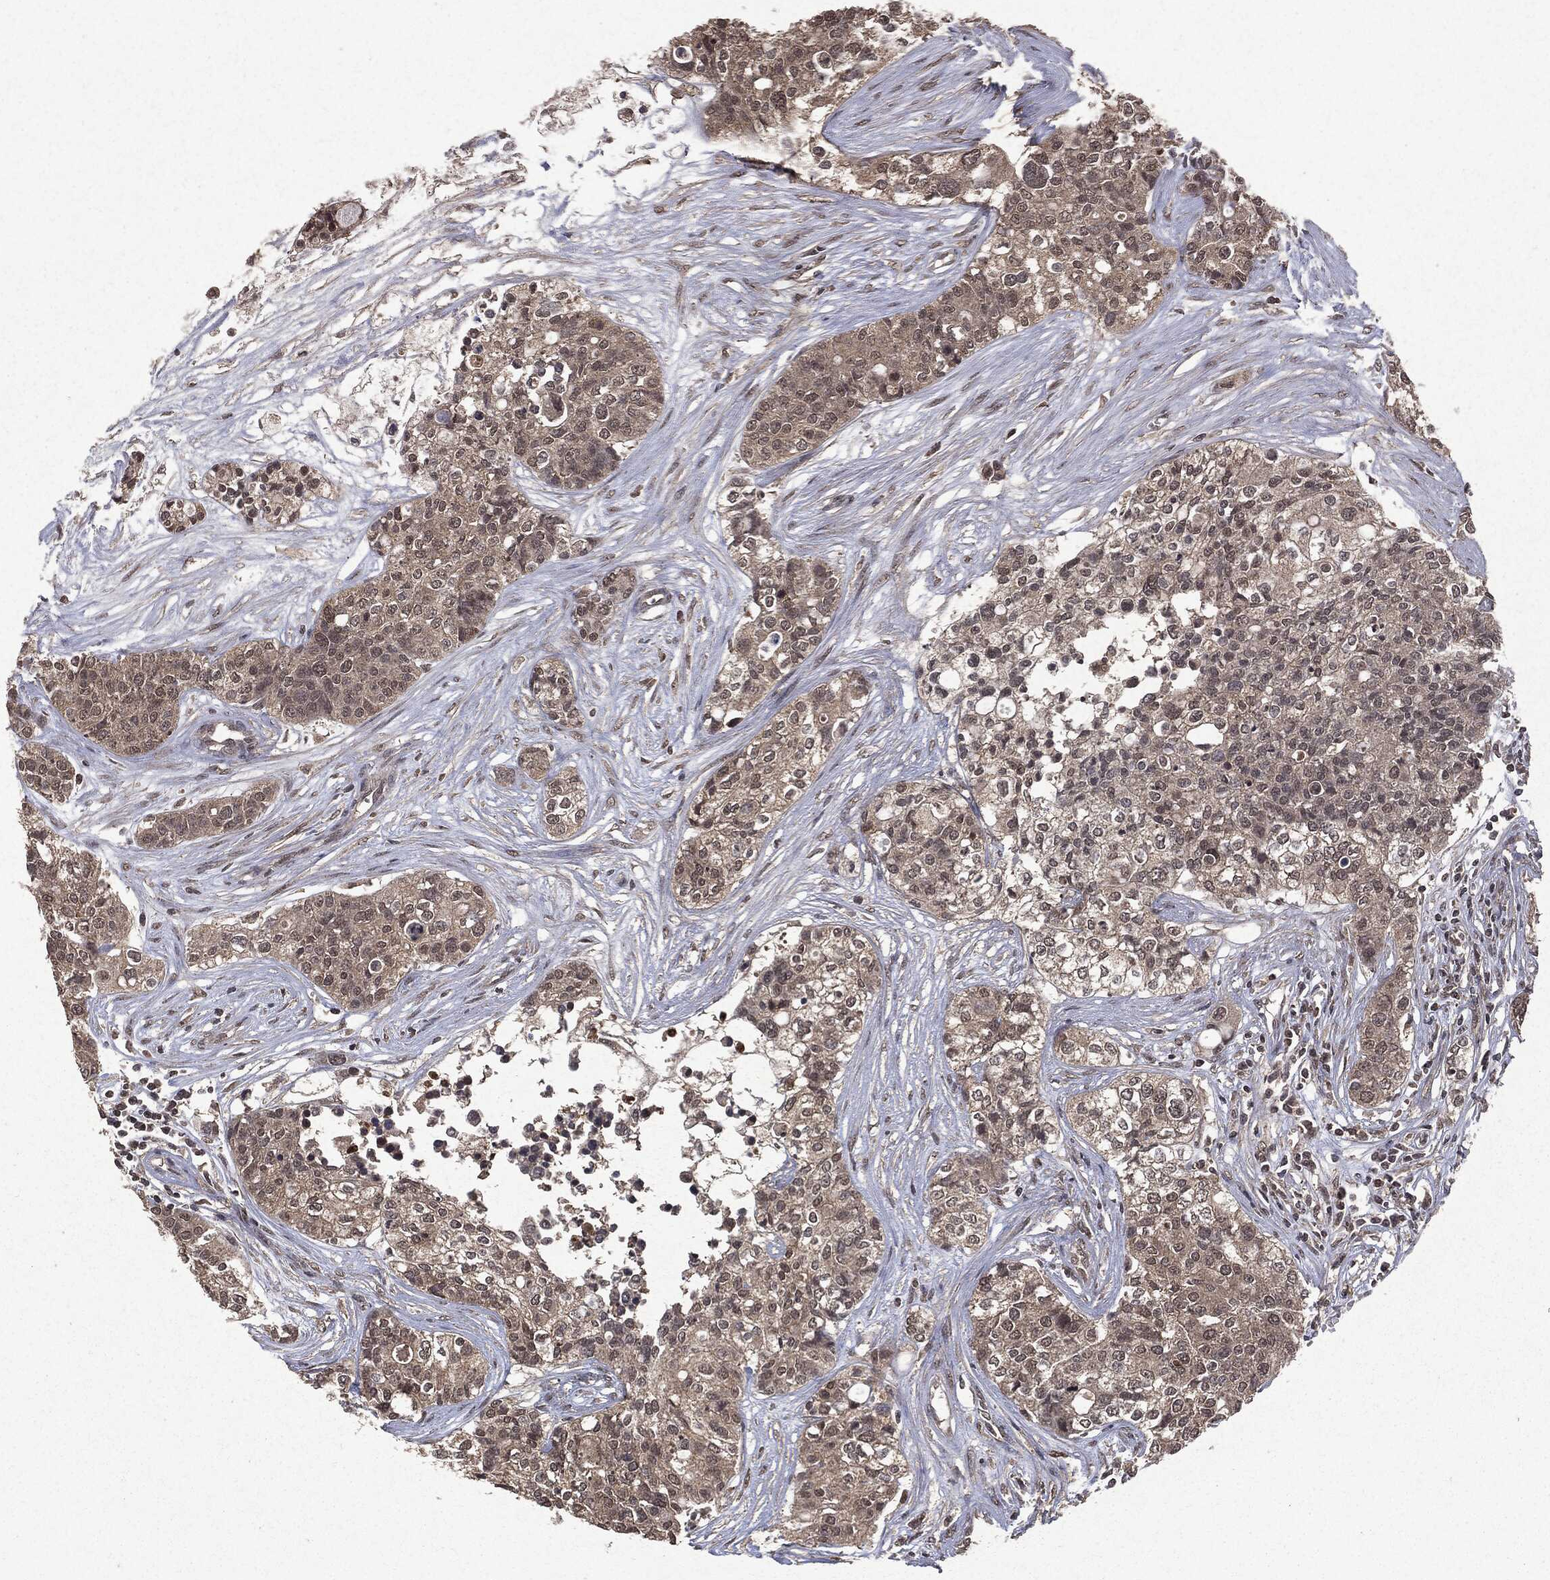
{"staining": {"intensity": "weak", "quantity": "25%-75%", "location": "cytoplasmic/membranous"}, "tissue": "carcinoid", "cell_type": "Tumor cells", "image_type": "cancer", "snomed": [{"axis": "morphology", "description": "Carcinoid, malignant, NOS"}, {"axis": "topography", "description": "Colon"}], "caption": "Immunohistochemistry image of neoplastic tissue: malignant carcinoid stained using IHC exhibits low levels of weak protein expression localized specifically in the cytoplasmic/membranous of tumor cells, appearing as a cytoplasmic/membranous brown color.", "gene": "PEBP1", "patient": {"sex": "male", "age": 81}}